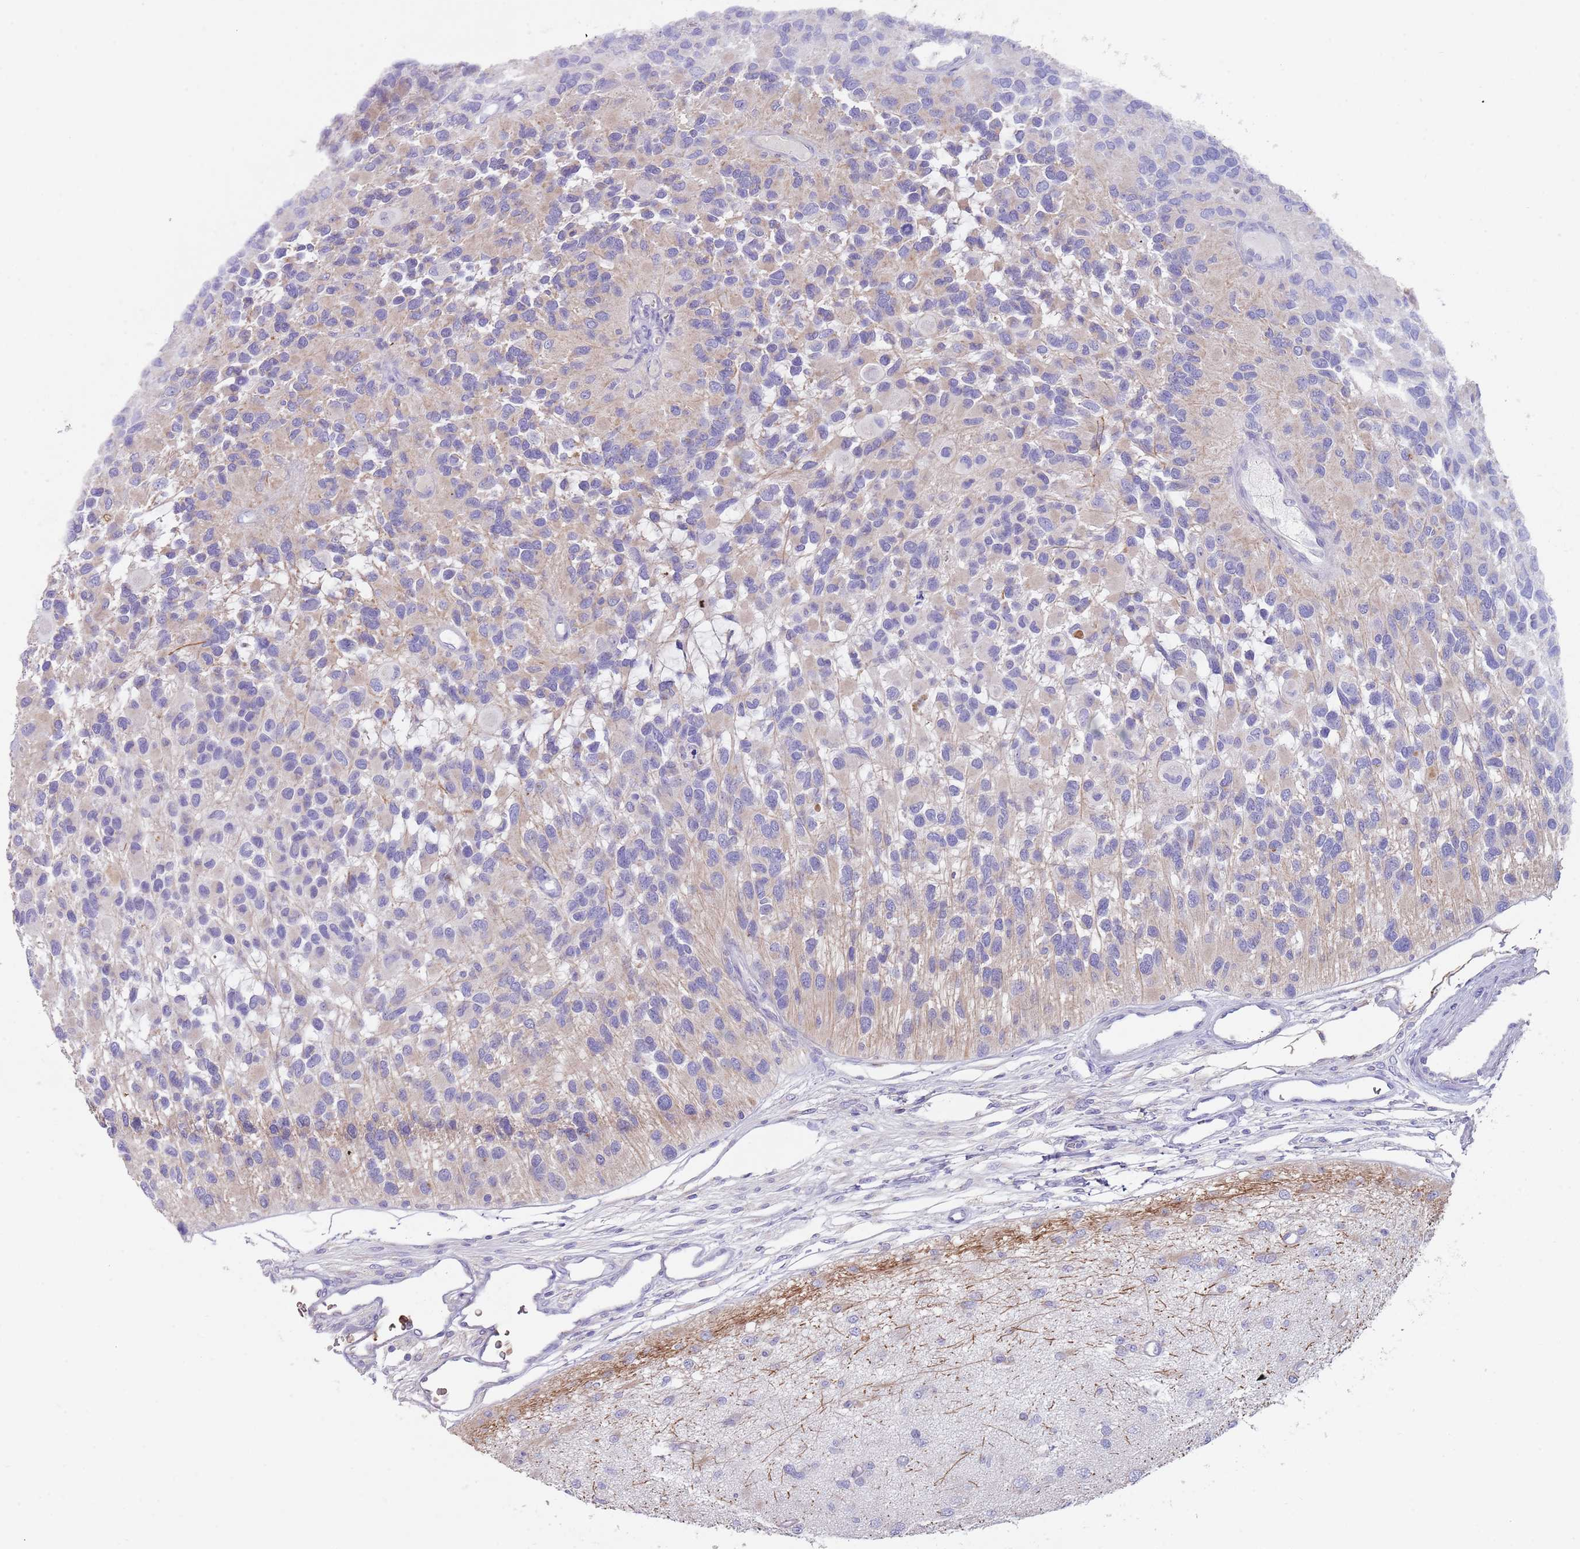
{"staining": {"intensity": "weak", "quantity": "25%-75%", "location": "cytoplasmic/membranous"}, "tissue": "glioma", "cell_type": "Tumor cells", "image_type": "cancer", "snomed": [{"axis": "morphology", "description": "Glioma, malignant, High grade"}, {"axis": "topography", "description": "Brain"}], "caption": "Glioma stained with a brown dye reveals weak cytoplasmic/membranous positive expression in approximately 25%-75% of tumor cells.", "gene": "TMEM251", "patient": {"sex": "male", "age": 77}}